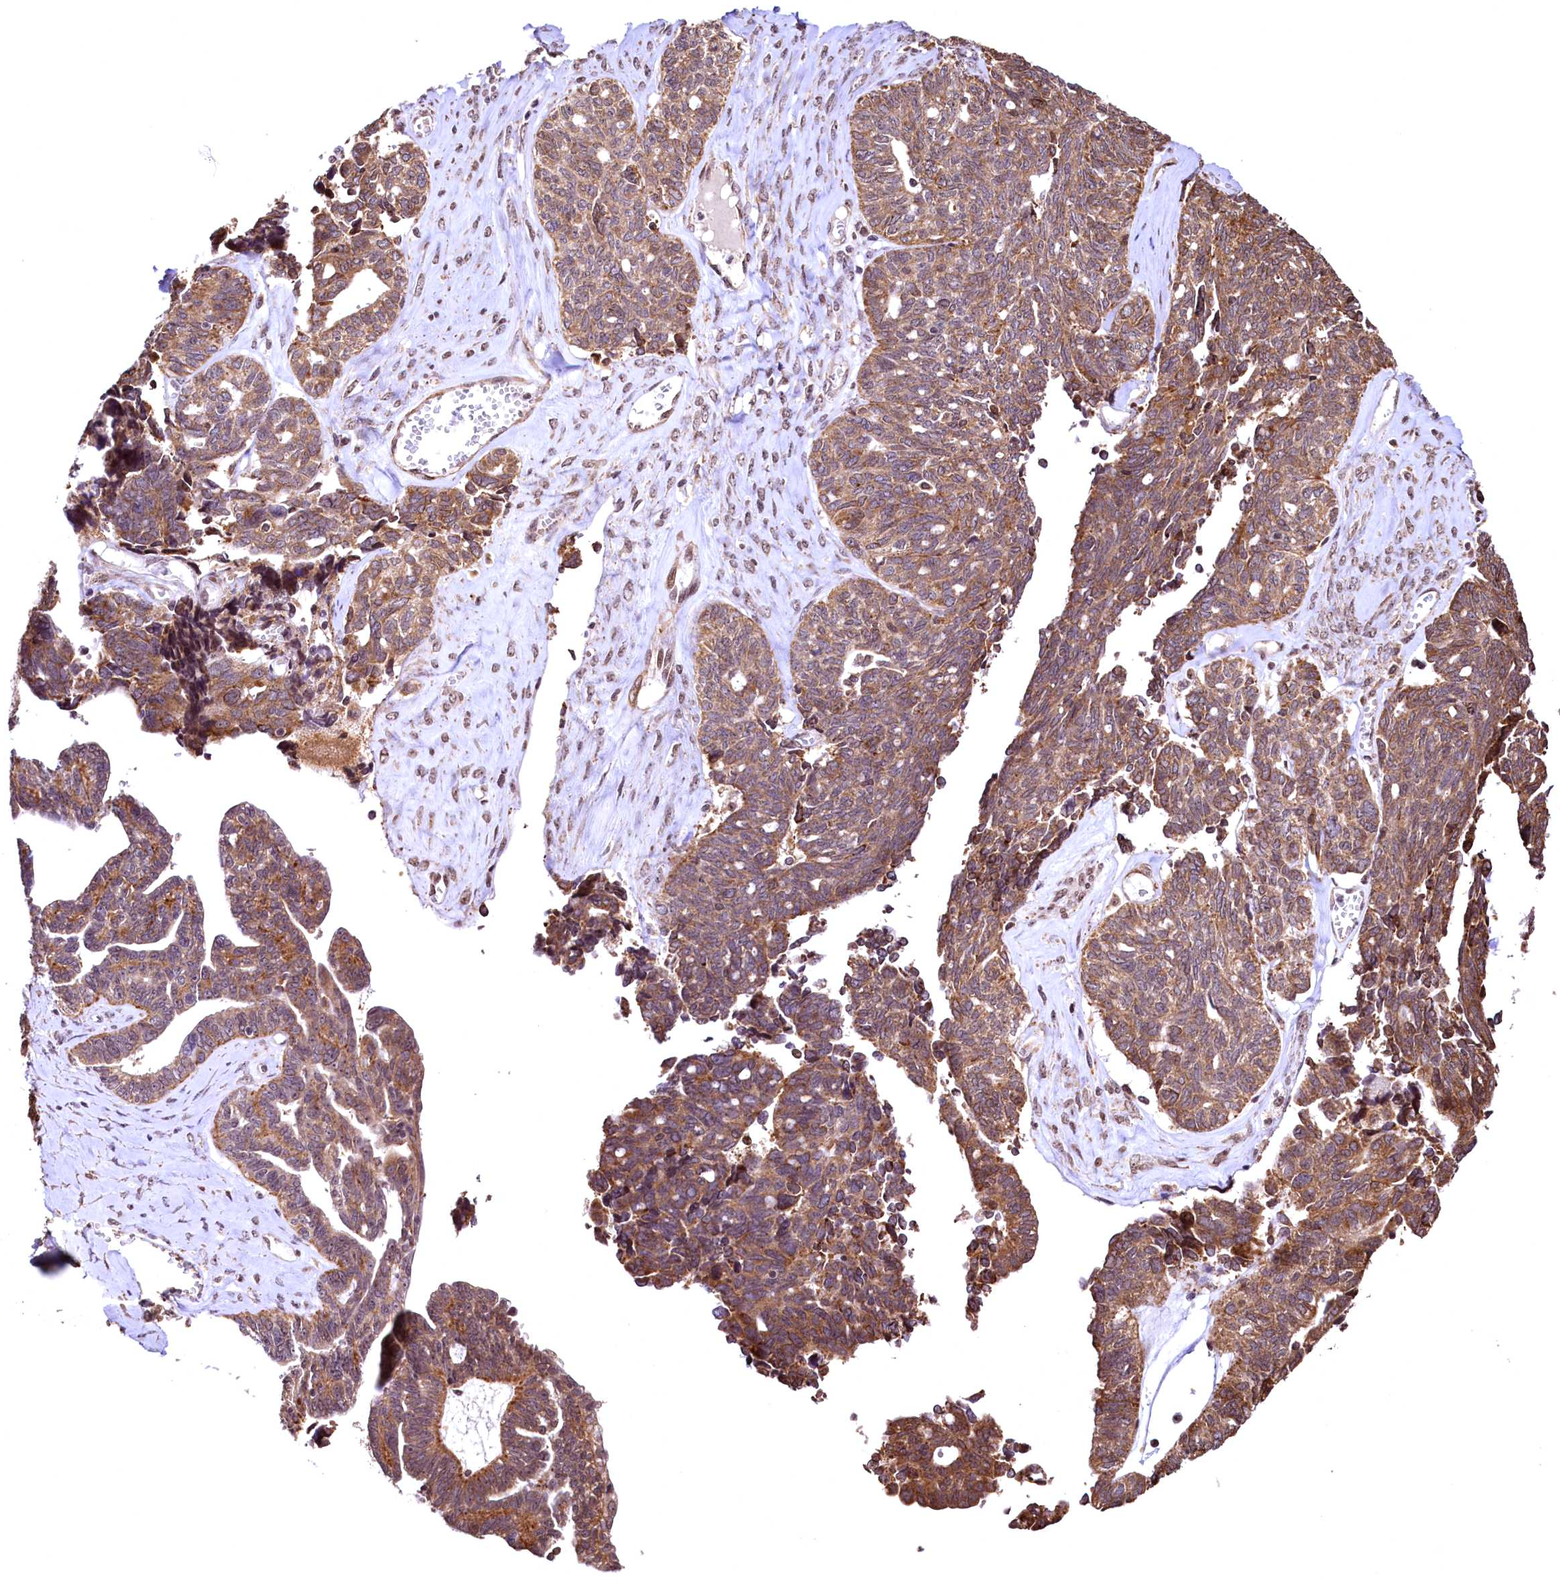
{"staining": {"intensity": "moderate", "quantity": ">75%", "location": "cytoplasmic/membranous"}, "tissue": "ovarian cancer", "cell_type": "Tumor cells", "image_type": "cancer", "snomed": [{"axis": "morphology", "description": "Cystadenocarcinoma, serous, NOS"}, {"axis": "topography", "description": "Ovary"}], "caption": "Protein staining reveals moderate cytoplasmic/membranous positivity in approximately >75% of tumor cells in serous cystadenocarcinoma (ovarian). (DAB = brown stain, brightfield microscopy at high magnification).", "gene": "PDS5B", "patient": {"sex": "female", "age": 79}}